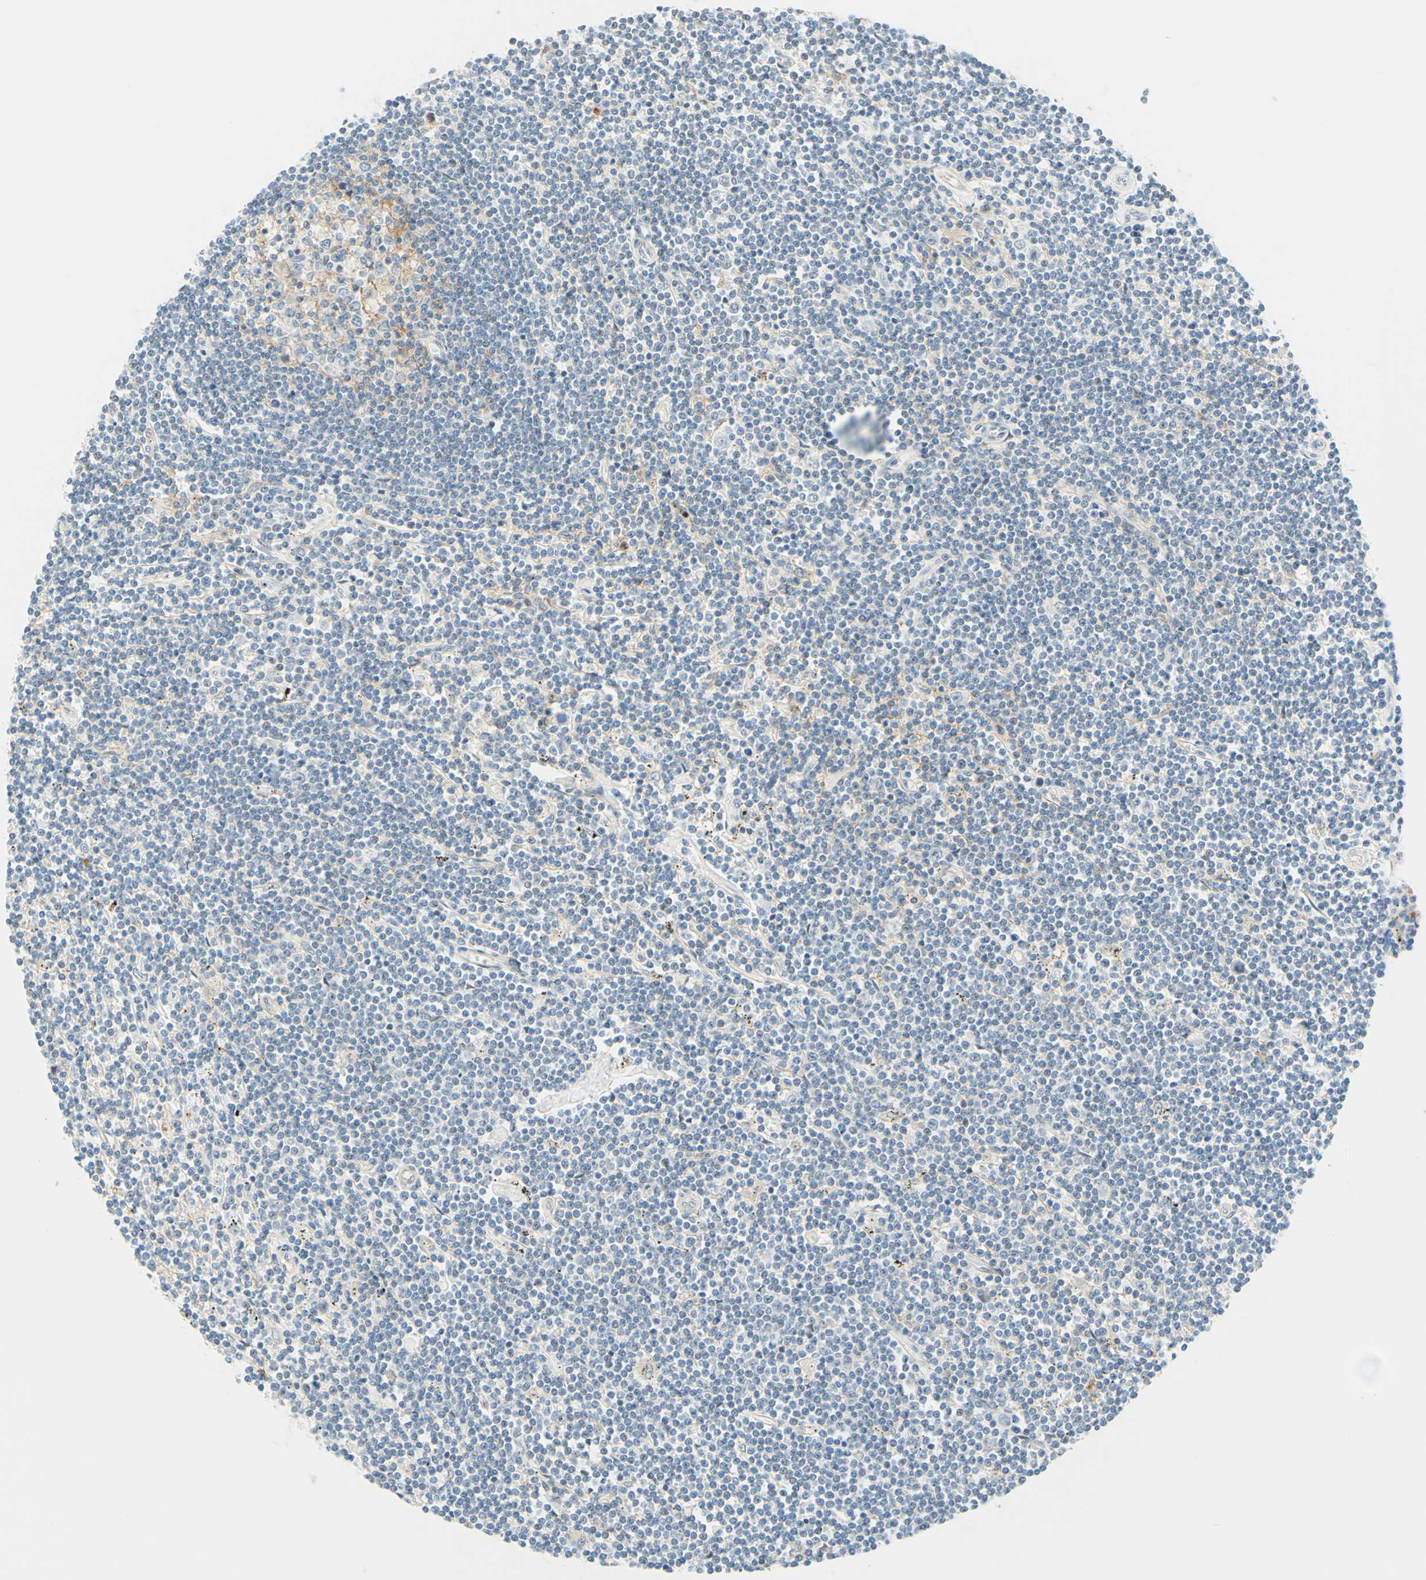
{"staining": {"intensity": "negative", "quantity": "none", "location": "none"}, "tissue": "lymphoma", "cell_type": "Tumor cells", "image_type": "cancer", "snomed": [{"axis": "morphology", "description": "Malignant lymphoma, non-Hodgkin's type, Low grade"}, {"axis": "topography", "description": "Spleen"}], "caption": "A high-resolution micrograph shows IHC staining of lymphoma, which exhibits no significant positivity in tumor cells.", "gene": "TREM2", "patient": {"sex": "male", "age": 76}}